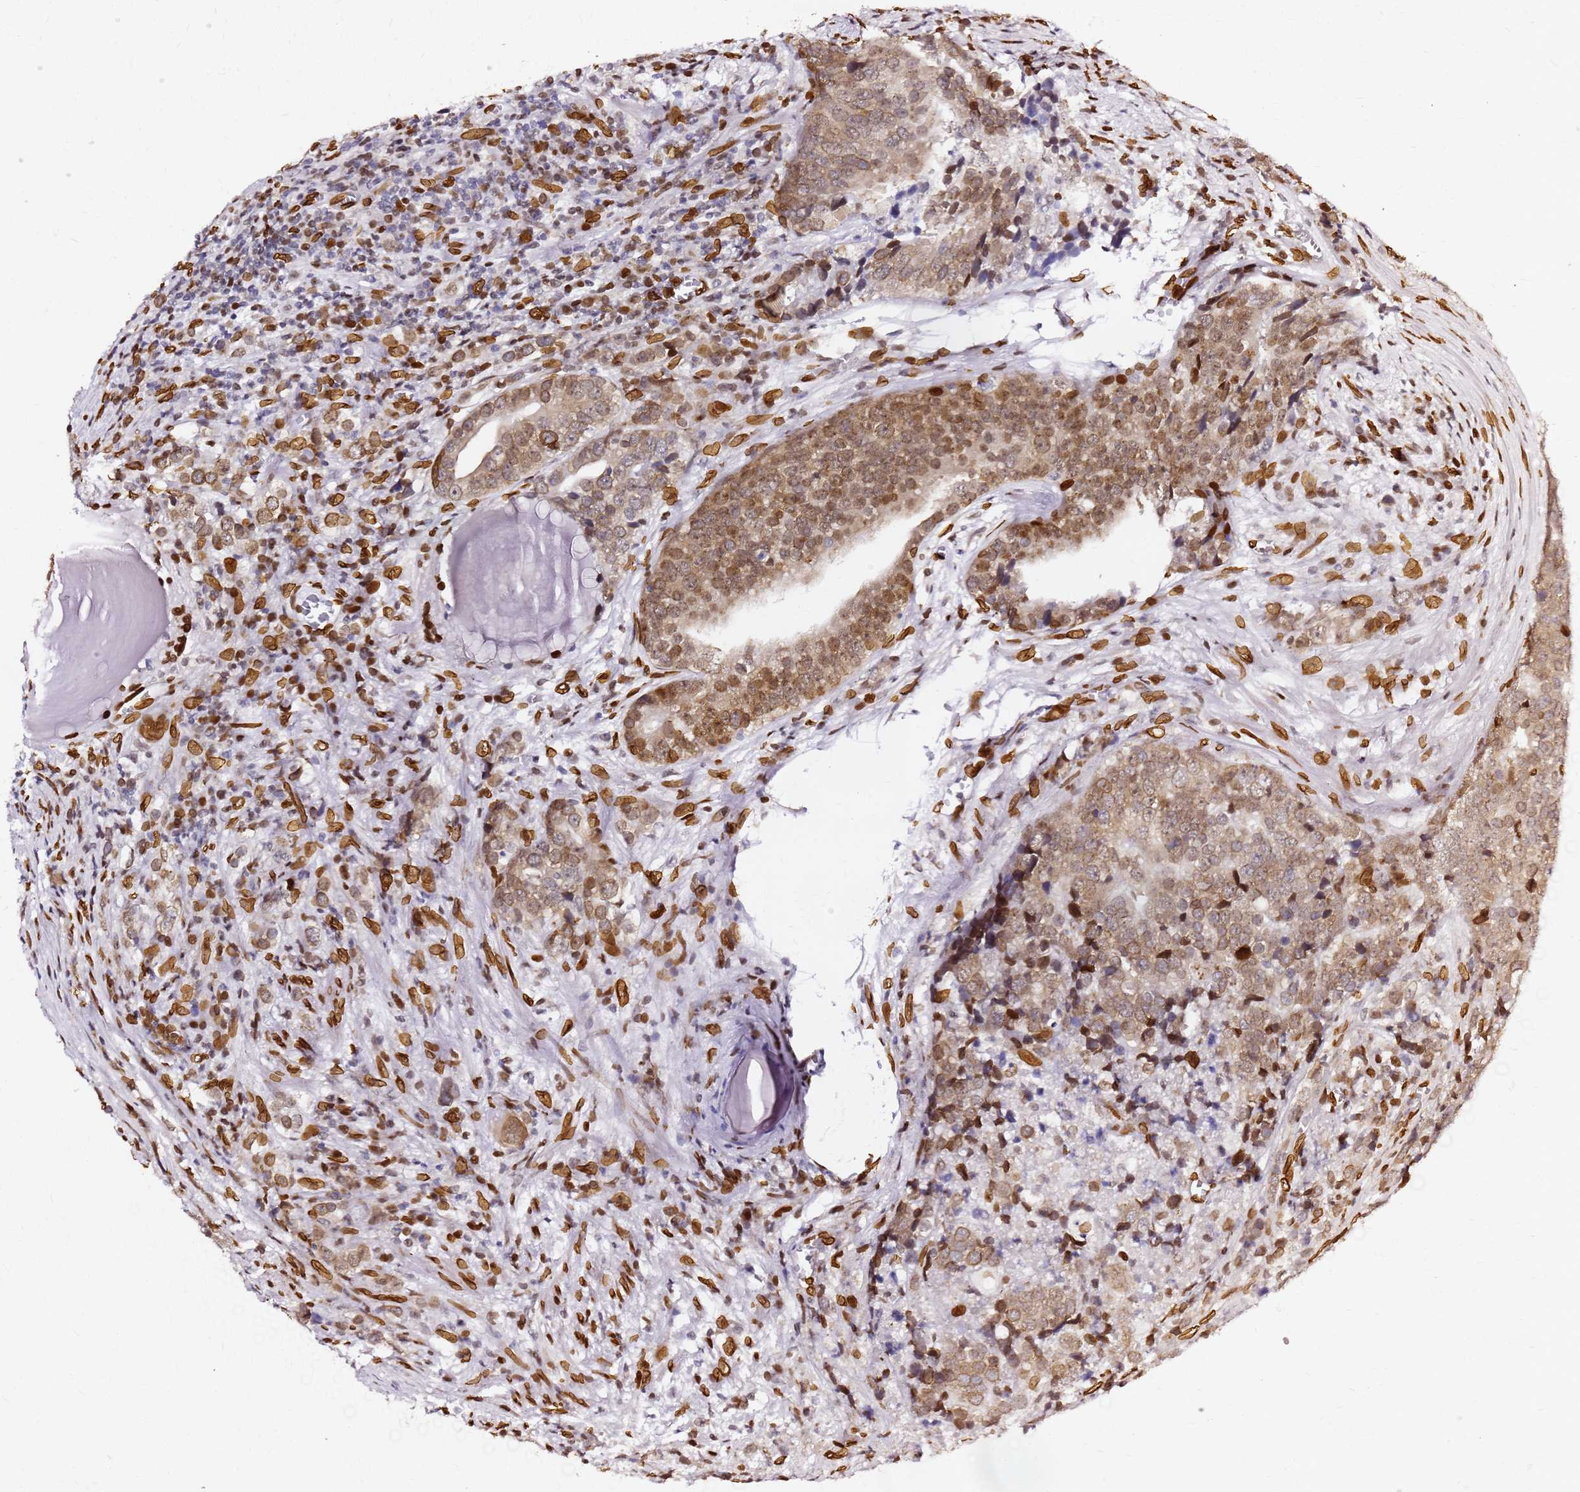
{"staining": {"intensity": "moderate", "quantity": ">75%", "location": "cytoplasmic/membranous,nuclear"}, "tissue": "prostate cancer", "cell_type": "Tumor cells", "image_type": "cancer", "snomed": [{"axis": "morphology", "description": "Adenocarcinoma, High grade"}, {"axis": "topography", "description": "Prostate"}], "caption": "Immunohistochemical staining of human prostate cancer exhibits medium levels of moderate cytoplasmic/membranous and nuclear staining in approximately >75% of tumor cells.", "gene": "C6orf141", "patient": {"sex": "male", "age": 71}}